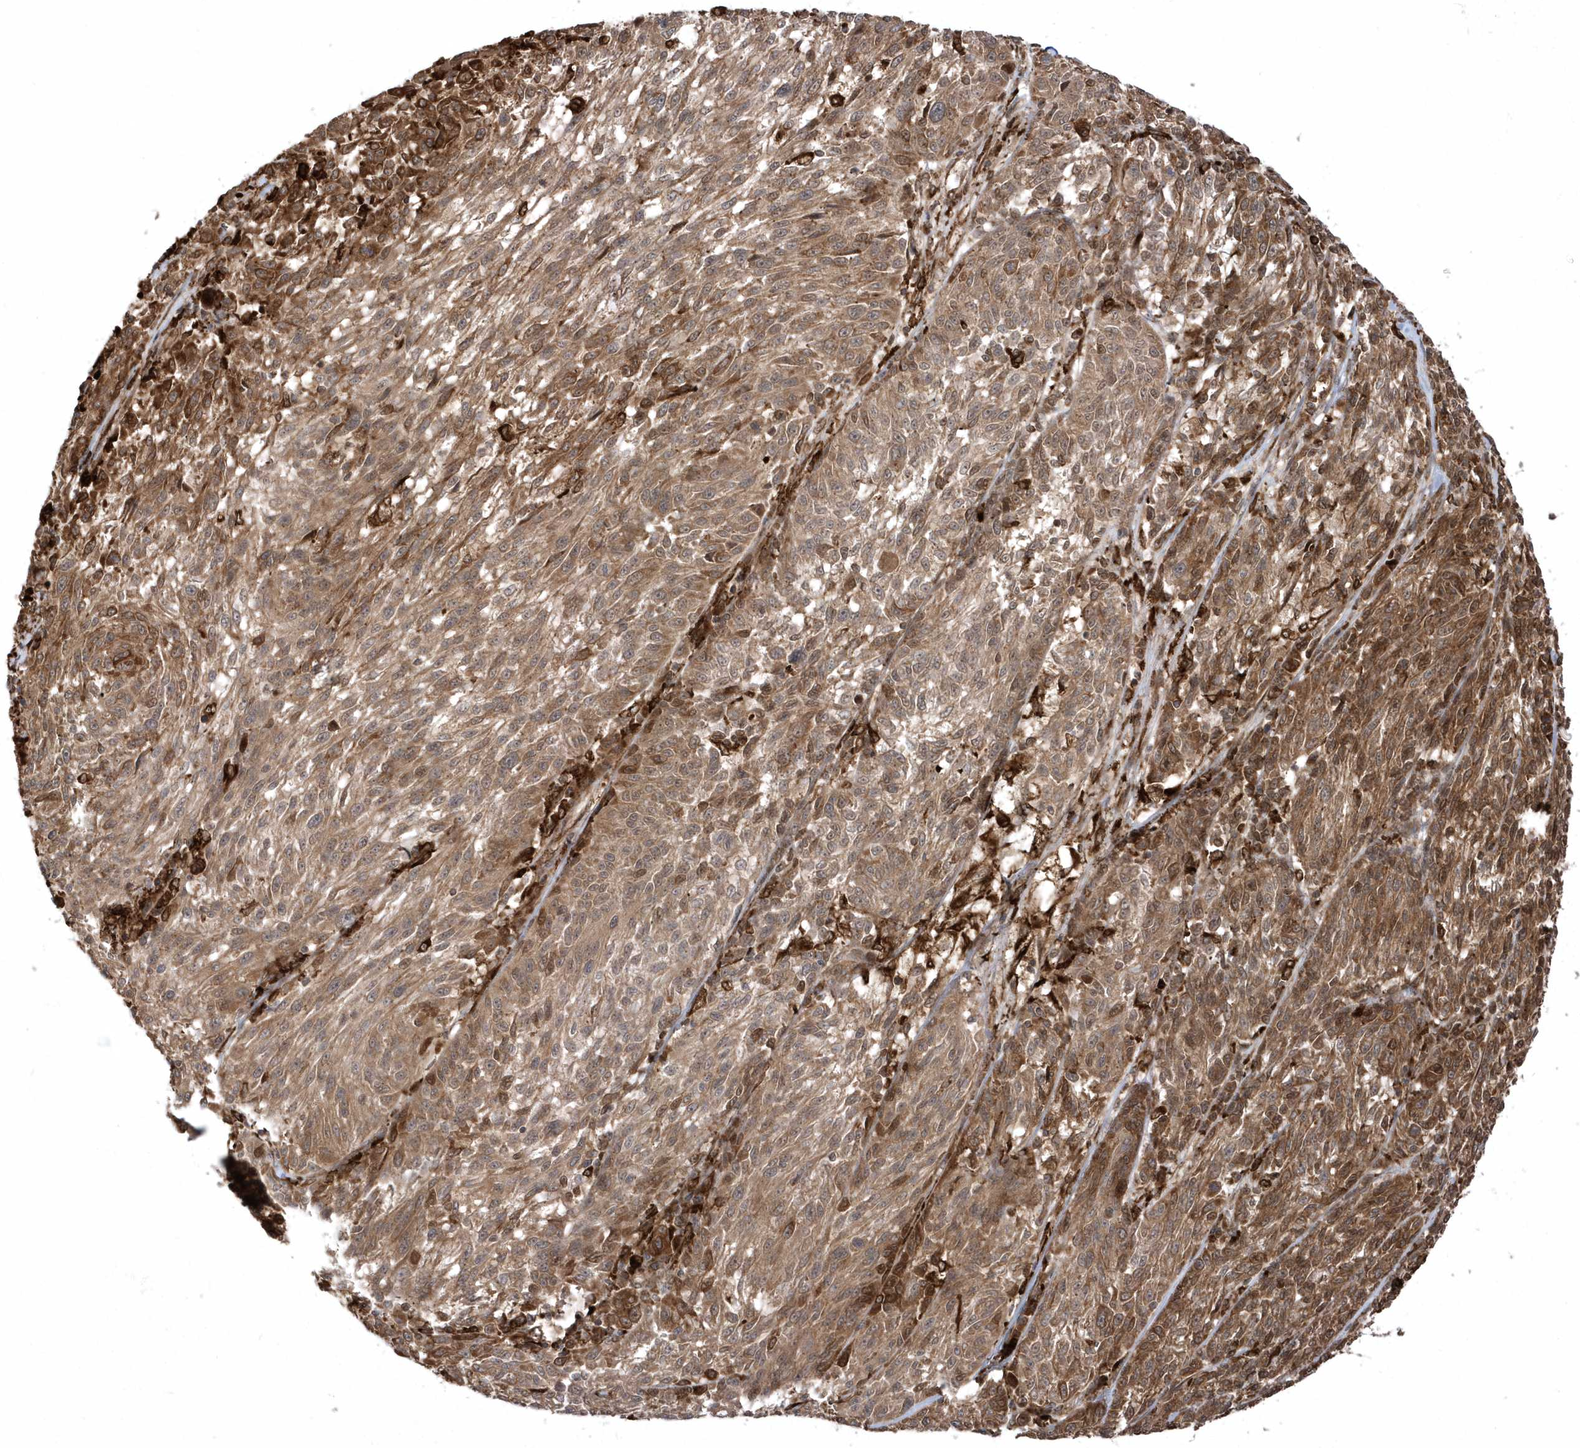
{"staining": {"intensity": "moderate", "quantity": ">75%", "location": "cytoplasmic/membranous"}, "tissue": "melanoma", "cell_type": "Tumor cells", "image_type": "cancer", "snomed": [{"axis": "morphology", "description": "Malignant melanoma, NOS"}, {"axis": "topography", "description": "Skin"}], "caption": "IHC photomicrograph of melanoma stained for a protein (brown), which demonstrates medium levels of moderate cytoplasmic/membranous staining in approximately >75% of tumor cells.", "gene": "EPC2", "patient": {"sex": "male", "age": 53}}